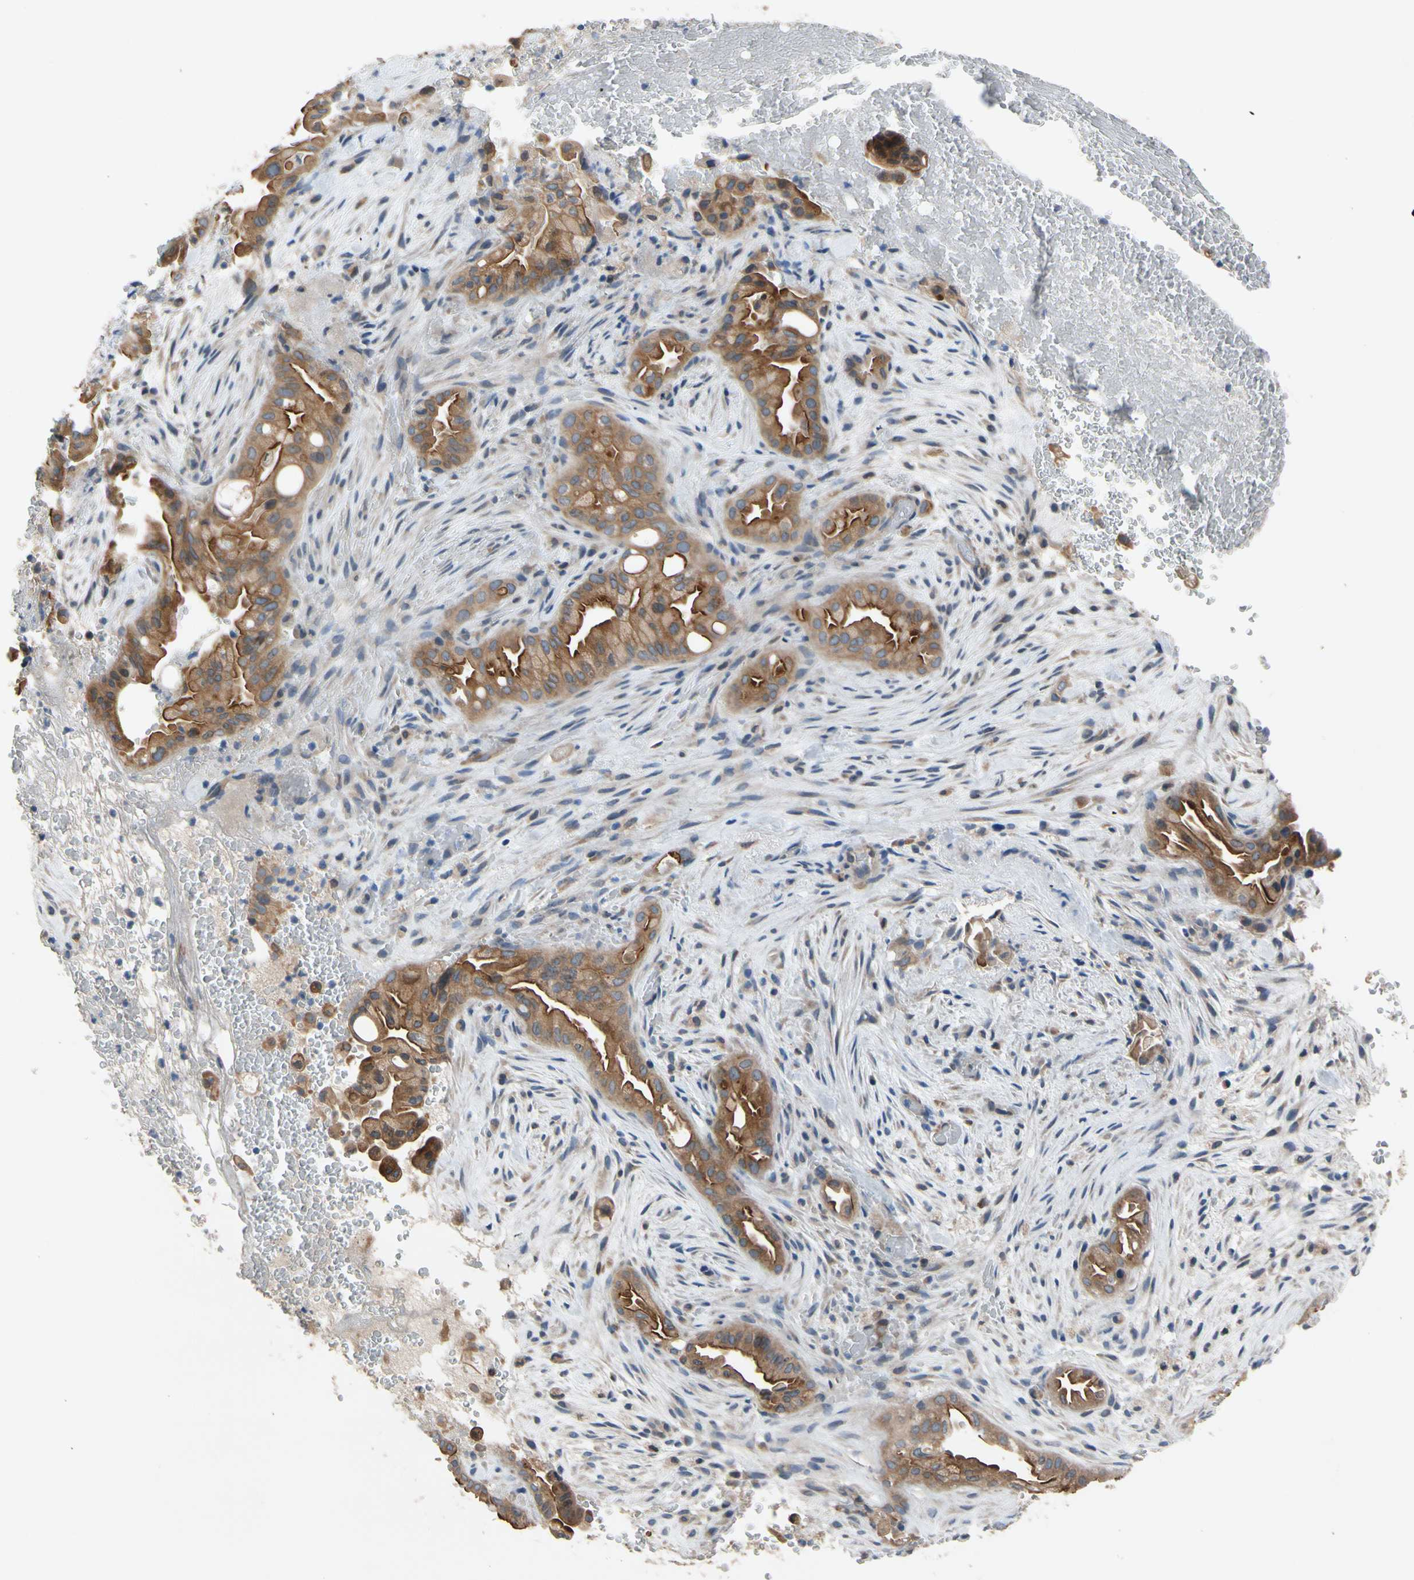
{"staining": {"intensity": "moderate", "quantity": ">75%", "location": "cytoplasmic/membranous"}, "tissue": "liver cancer", "cell_type": "Tumor cells", "image_type": "cancer", "snomed": [{"axis": "morphology", "description": "Cholangiocarcinoma"}, {"axis": "topography", "description": "Liver"}], "caption": "The photomicrograph shows immunohistochemical staining of liver cancer. There is moderate cytoplasmic/membranous expression is present in approximately >75% of tumor cells.", "gene": "PRXL2A", "patient": {"sex": "female", "age": 68}}